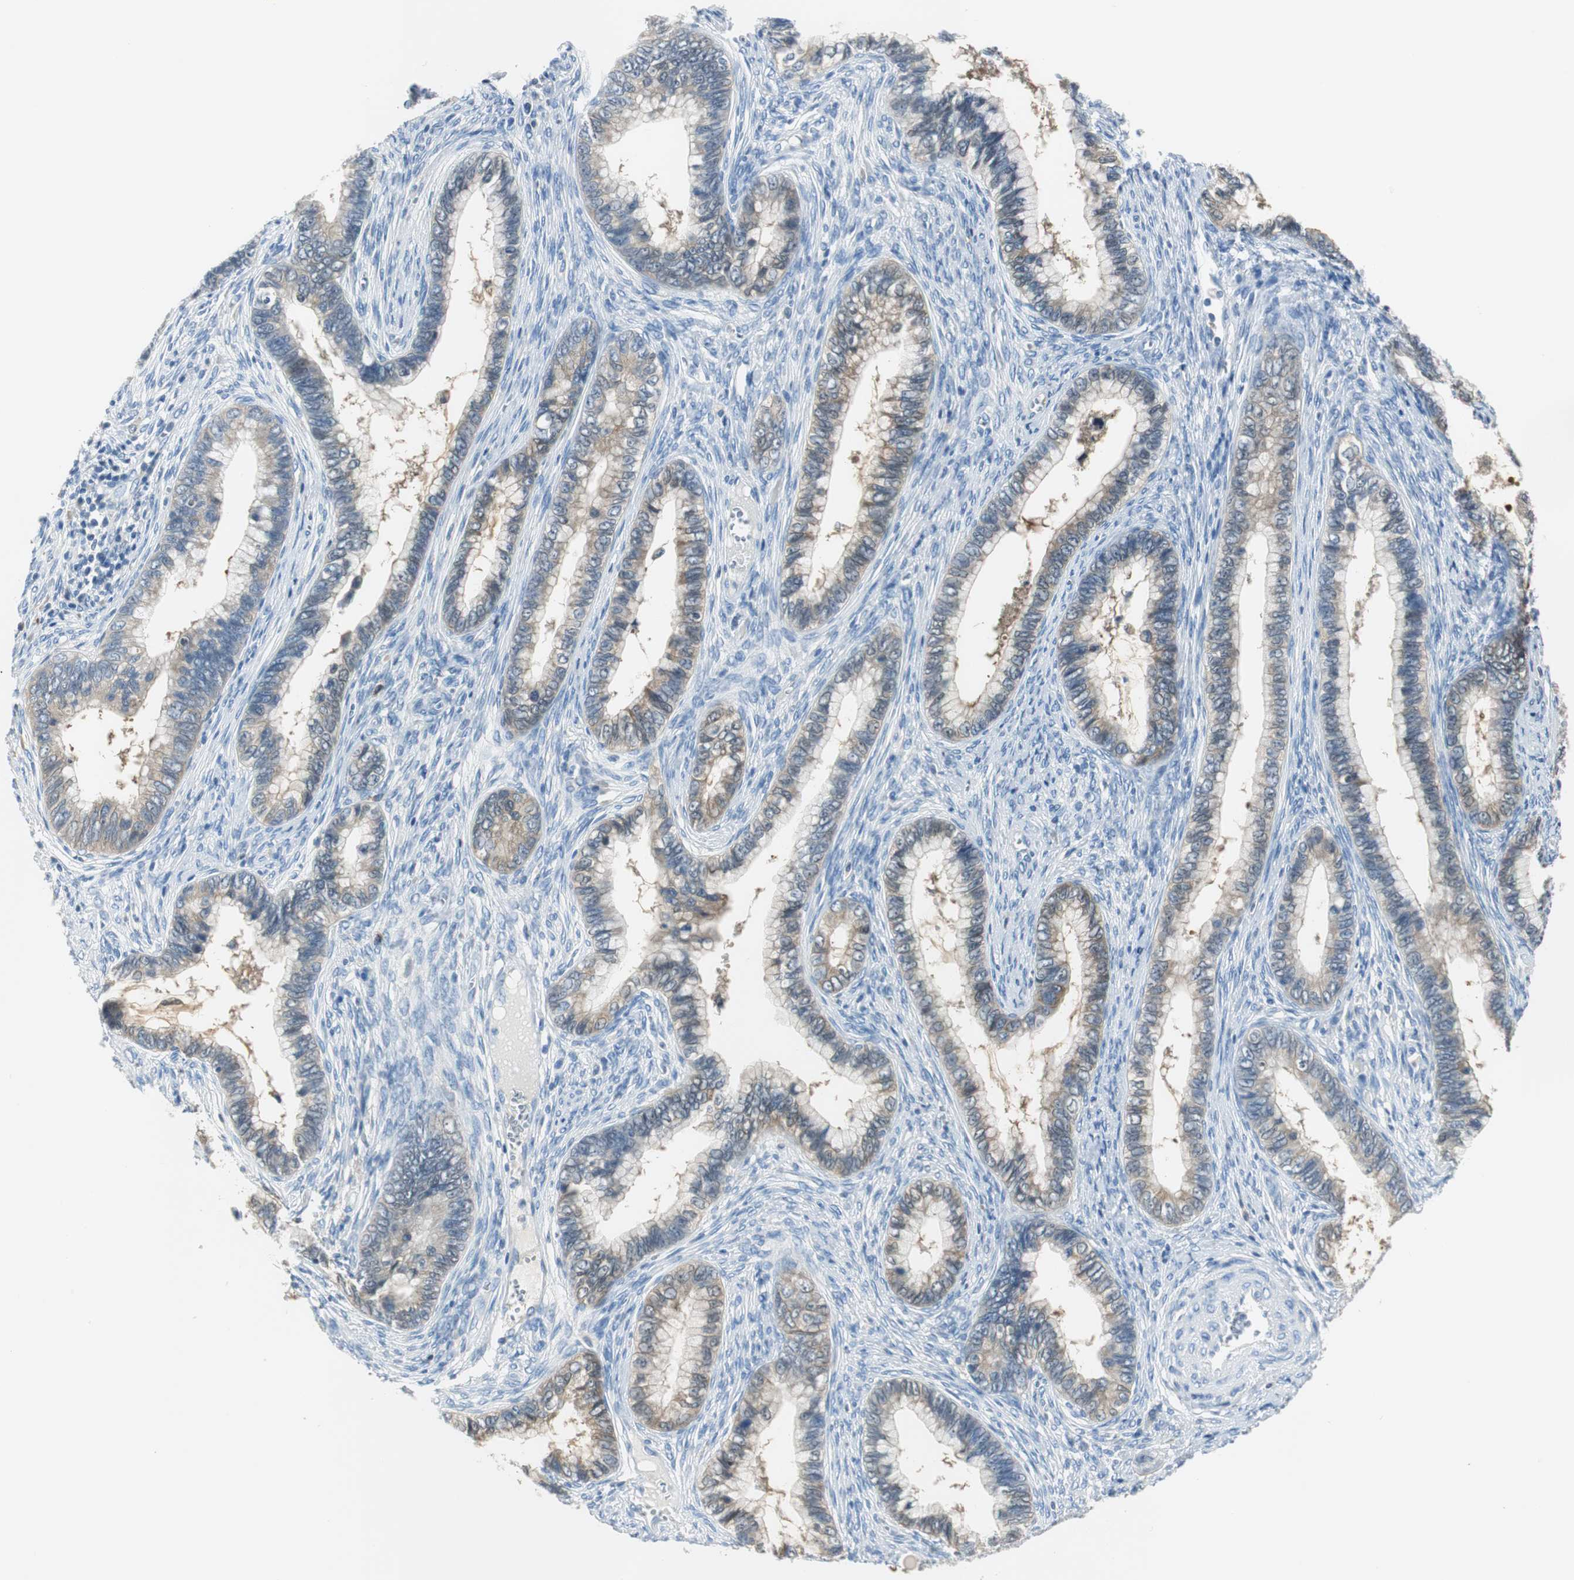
{"staining": {"intensity": "moderate", "quantity": "25%-75%", "location": "cytoplasmic/membranous"}, "tissue": "cervical cancer", "cell_type": "Tumor cells", "image_type": "cancer", "snomed": [{"axis": "morphology", "description": "Adenocarcinoma, NOS"}, {"axis": "topography", "description": "Cervix"}], "caption": "Tumor cells exhibit moderate cytoplasmic/membranous expression in approximately 25%-75% of cells in adenocarcinoma (cervical).", "gene": "FBP1", "patient": {"sex": "female", "age": 44}}